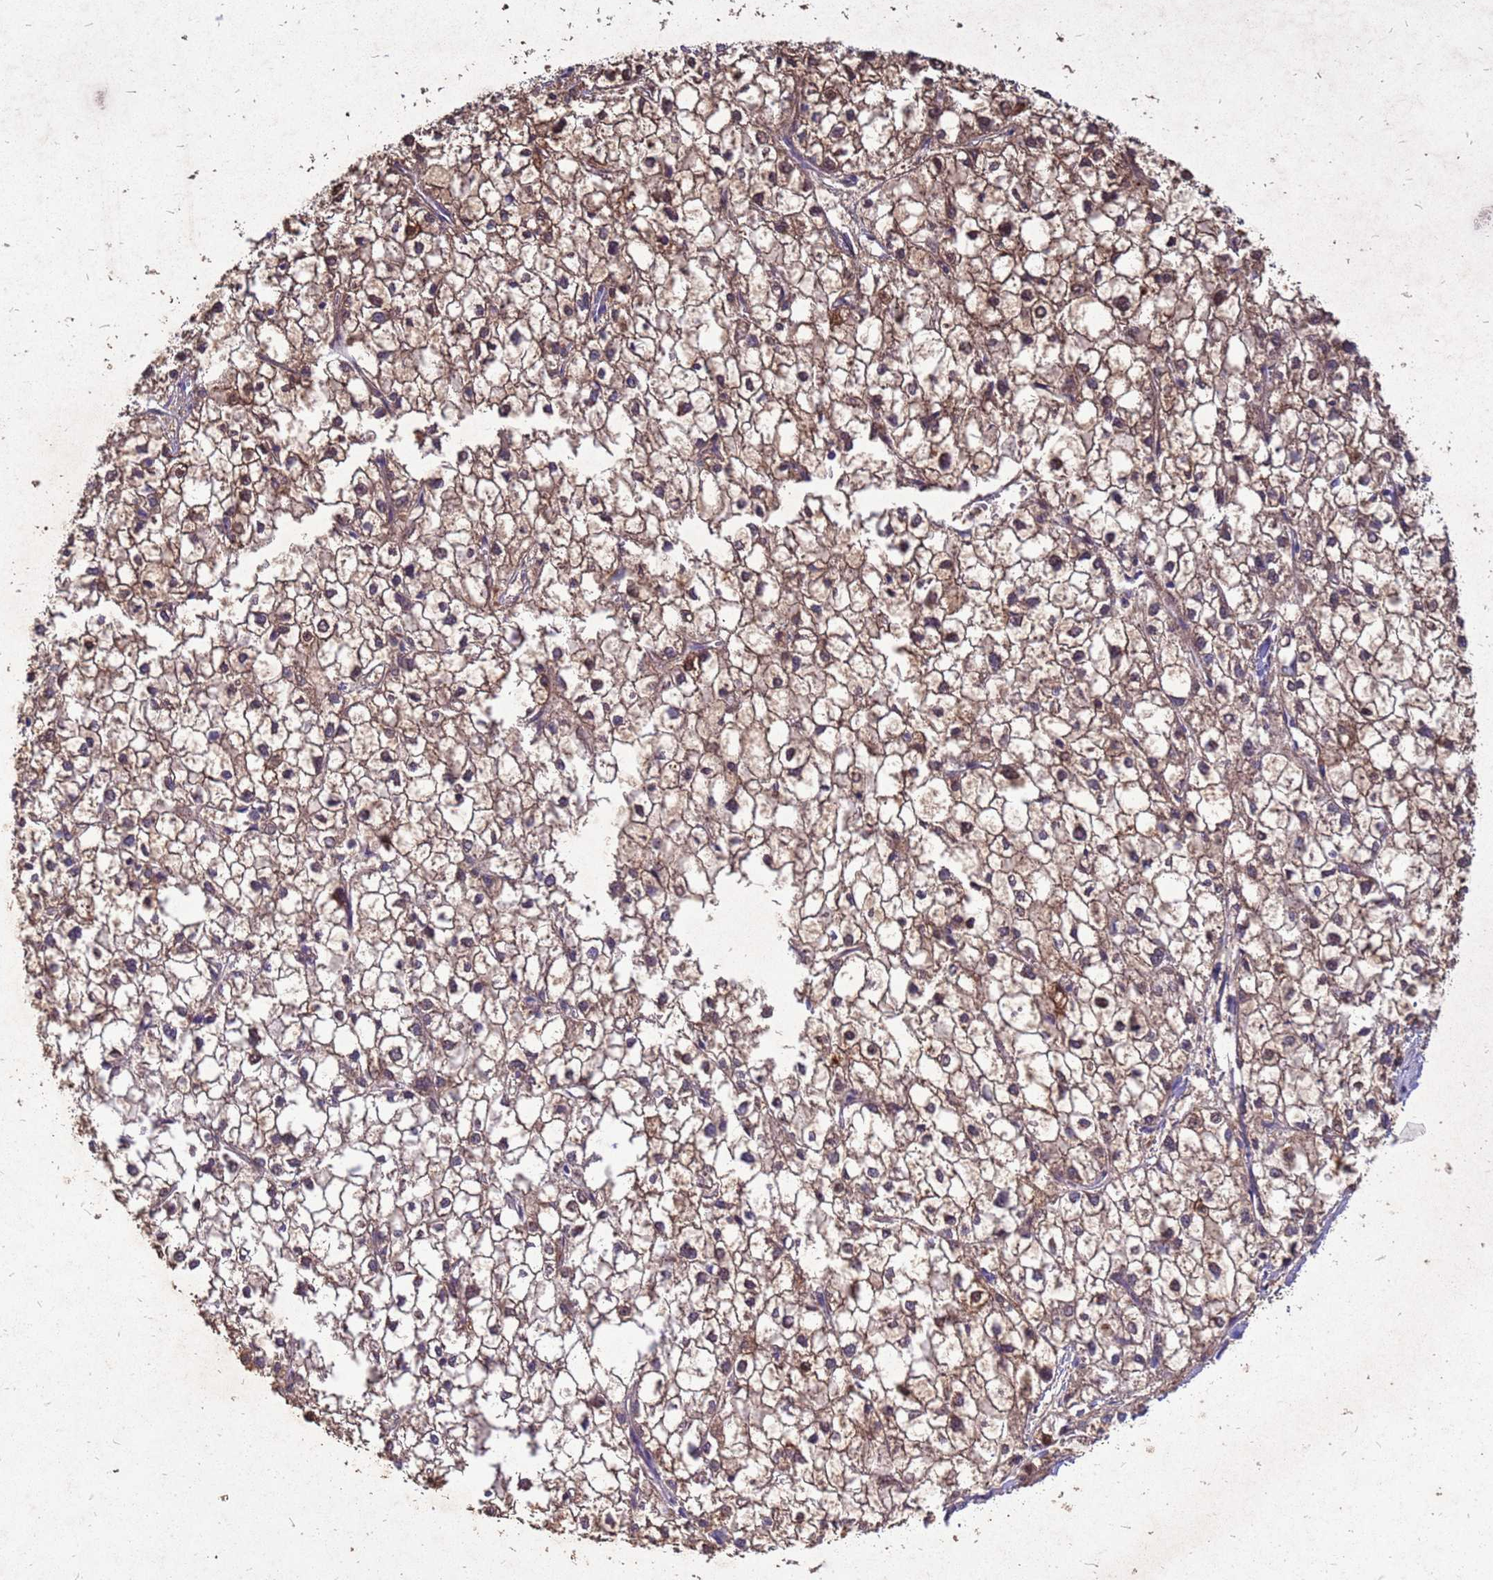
{"staining": {"intensity": "moderate", "quantity": ">75%", "location": "cytoplasmic/membranous"}, "tissue": "liver cancer", "cell_type": "Tumor cells", "image_type": "cancer", "snomed": [{"axis": "morphology", "description": "Carcinoma, Hepatocellular, NOS"}, {"axis": "topography", "description": "Liver"}], "caption": "Protein staining of liver cancer (hepatocellular carcinoma) tissue reveals moderate cytoplasmic/membranous staining in approximately >75% of tumor cells.", "gene": "AKR1C1", "patient": {"sex": "female", "age": 43}}